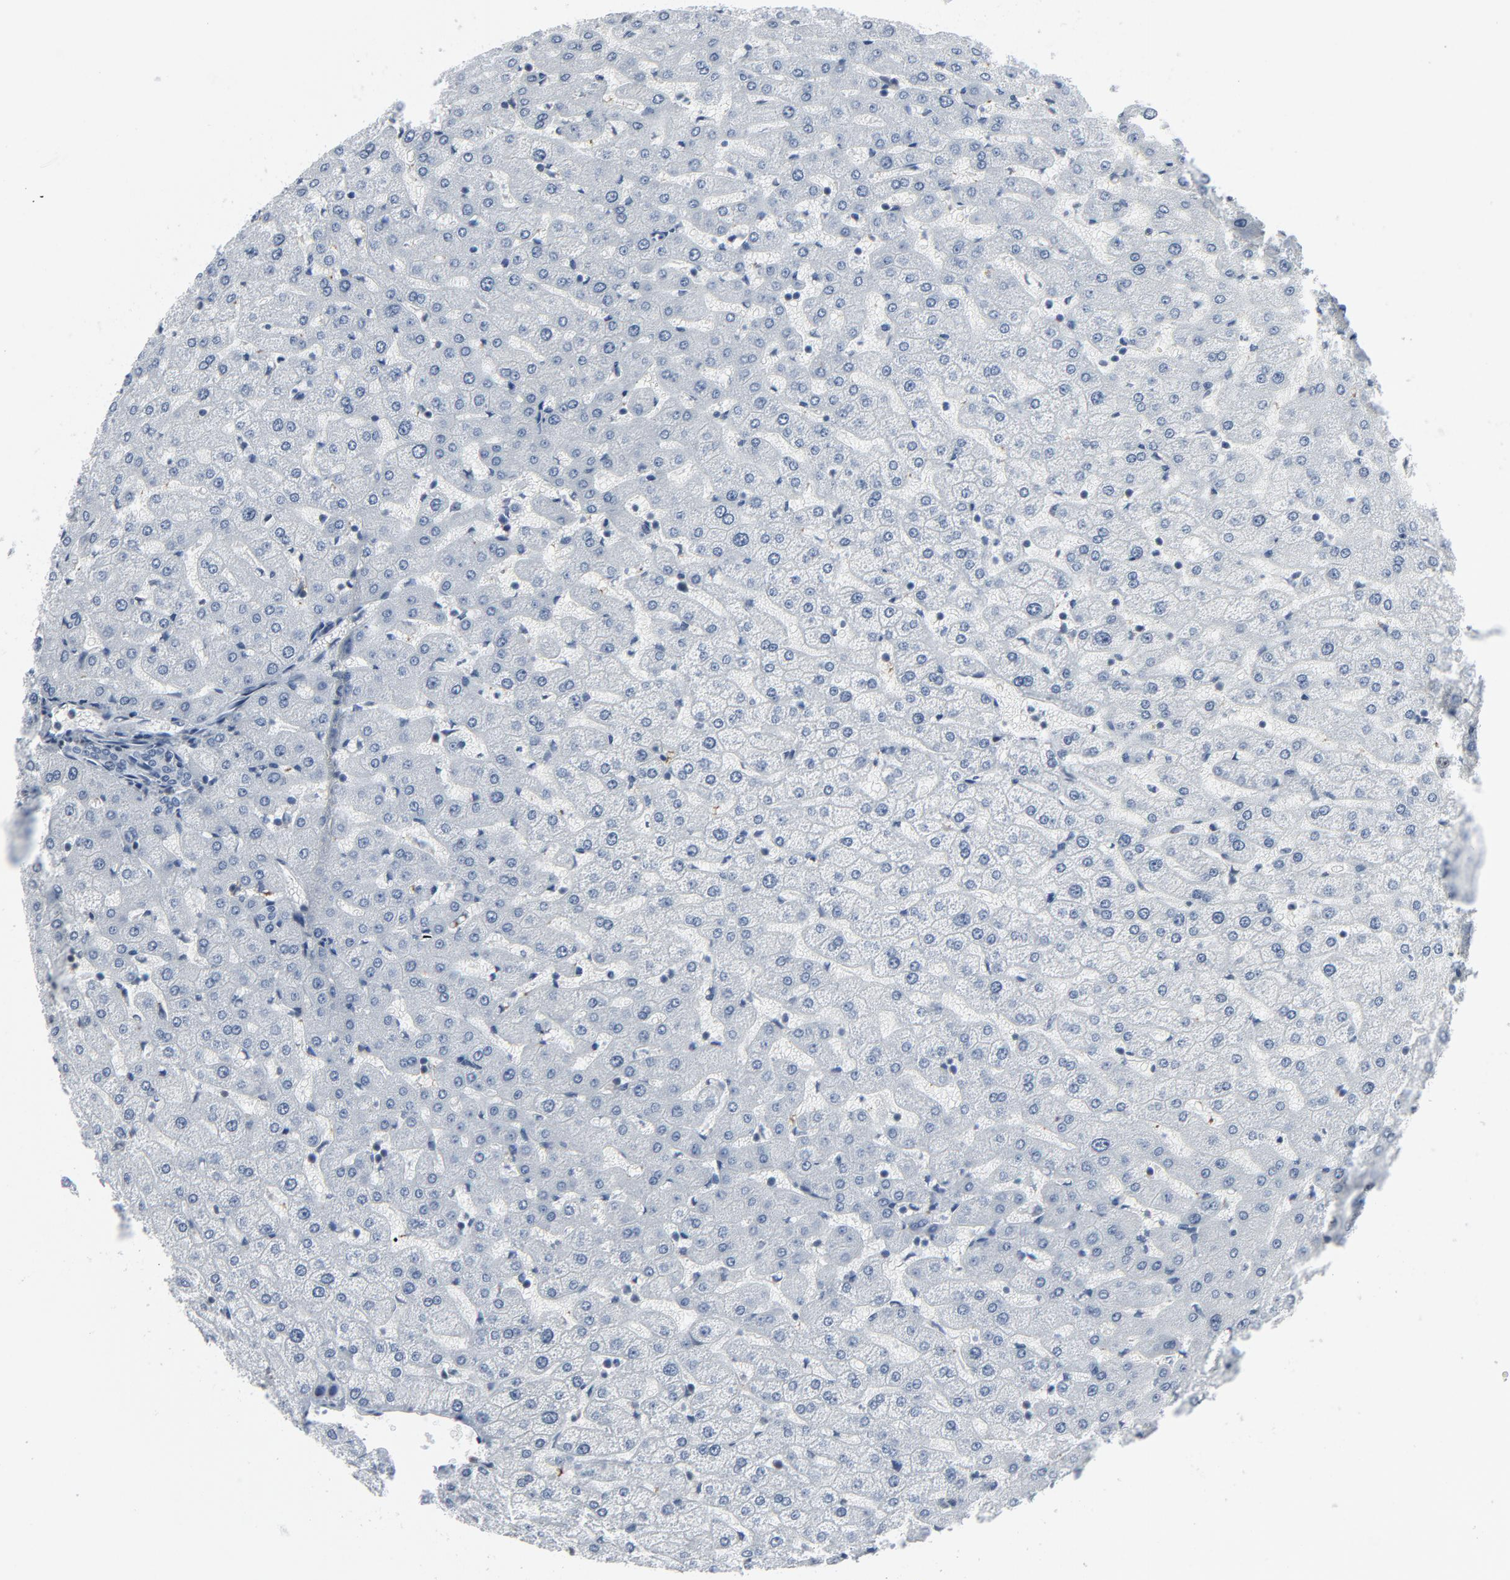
{"staining": {"intensity": "negative", "quantity": "none", "location": "none"}, "tissue": "liver", "cell_type": "Cholangiocytes", "image_type": "normal", "snomed": [{"axis": "morphology", "description": "Normal tissue, NOS"}, {"axis": "morphology", "description": "Fibrosis, NOS"}, {"axis": "topography", "description": "Liver"}], "caption": "Immunohistochemistry (IHC) photomicrograph of unremarkable liver stained for a protein (brown), which exhibits no staining in cholangiocytes. (Brightfield microscopy of DAB IHC at high magnification).", "gene": "STAT5A", "patient": {"sex": "female", "age": 29}}